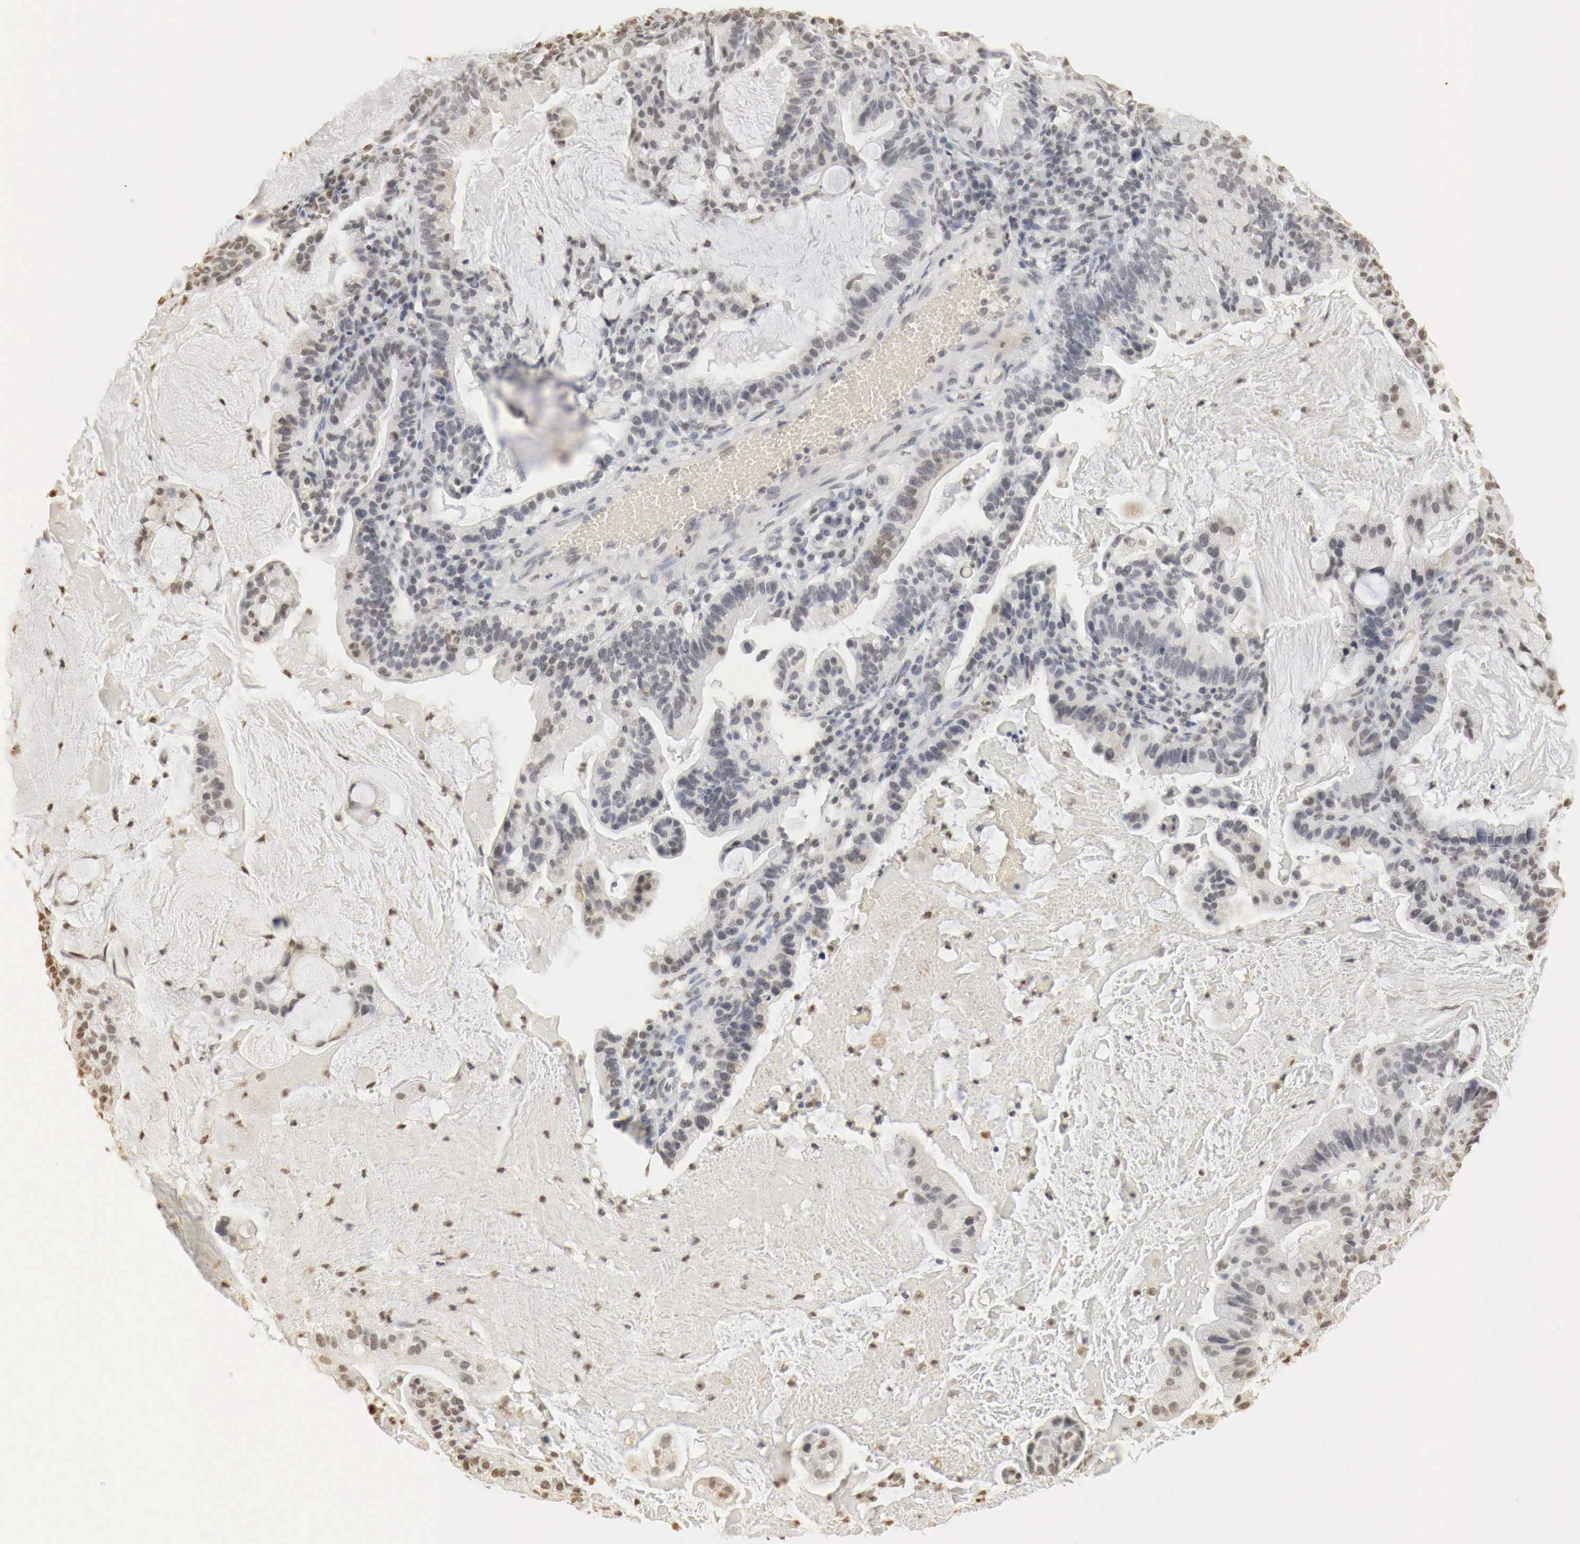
{"staining": {"intensity": "negative", "quantity": "none", "location": "none"}, "tissue": "cervical cancer", "cell_type": "Tumor cells", "image_type": "cancer", "snomed": [{"axis": "morphology", "description": "Adenocarcinoma, NOS"}, {"axis": "topography", "description": "Cervix"}], "caption": "The histopathology image displays no staining of tumor cells in cervical cancer (adenocarcinoma).", "gene": "ERBB4", "patient": {"sex": "female", "age": 41}}